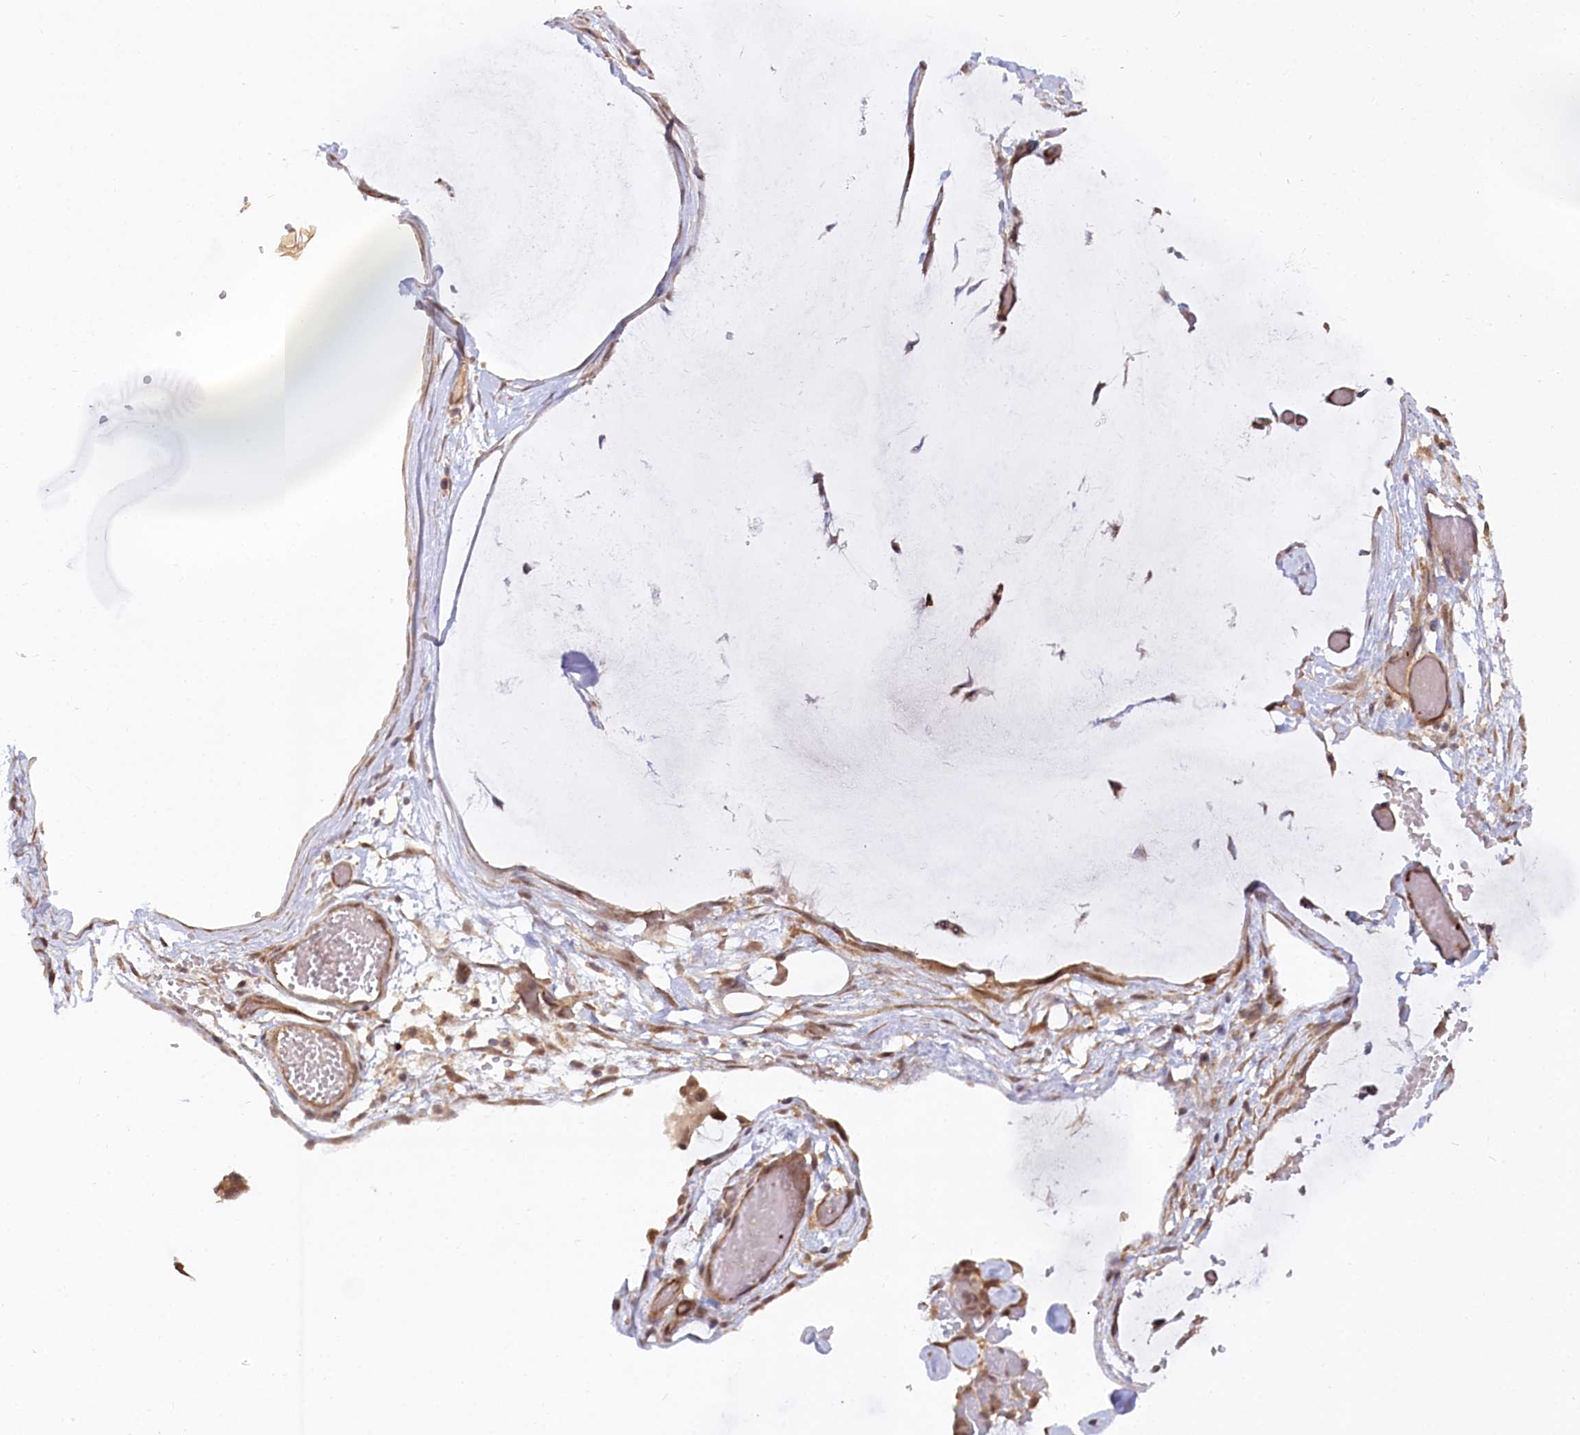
{"staining": {"intensity": "moderate", "quantity": ">75%", "location": "cytoplasmic/membranous"}, "tissue": "ovarian cancer", "cell_type": "Tumor cells", "image_type": "cancer", "snomed": [{"axis": "morphology", "description": "Cystadenocarcinoma, mucinous, NOS"}, {"axis": "topography", "description": "Ovary"}], "caption": "Brown immunohistochemical staining in human ovarian mucinous cystadenocarcinoma demonstrates moderate cytoplasmic/membranous staining in about >75% of tumor cells.", "gene": "CEP70", "patient": {"sex": "female", "age": 39}}